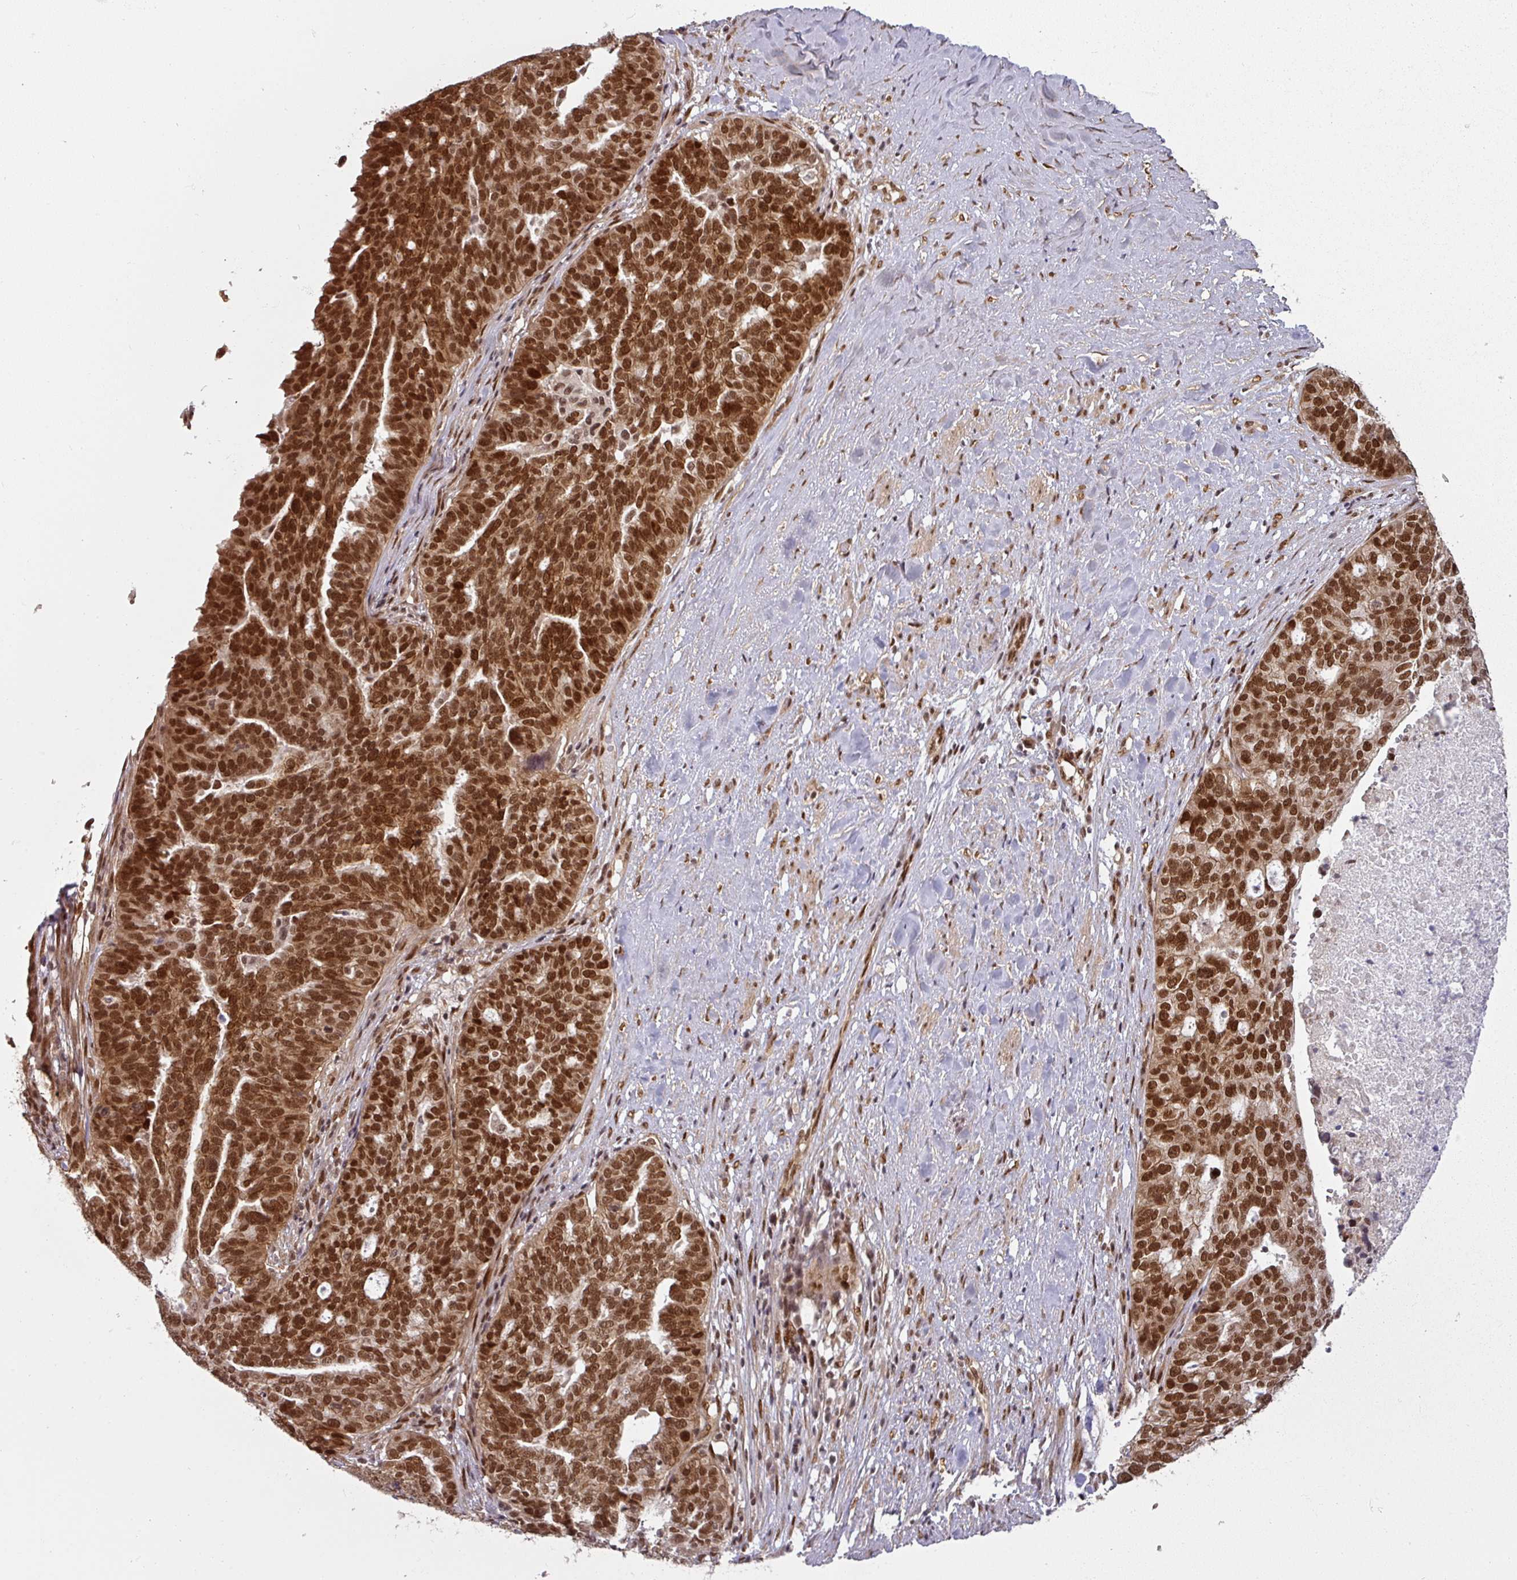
{"staining": {"intensity": "strong", "quantity": ">75%", "location": "nuclear"}, "tissue": "ovarian cancer", "cell_type": "Tumor cells", "image_type": "cancer", "snomed": [{"axis": "morphology", "description": "Cystadenocarcinoma, serous, NOS"}, {"axis": "topography", "description": "Ovary"}], "caption": "Brown immunohistochemical staining in human ovarian serous cystadenocarcinoma displays strong nuclear expression in approximately >75% of tumor cells.", "gene": "SIK3", "patient": {"sex": "female", "age": 59}}